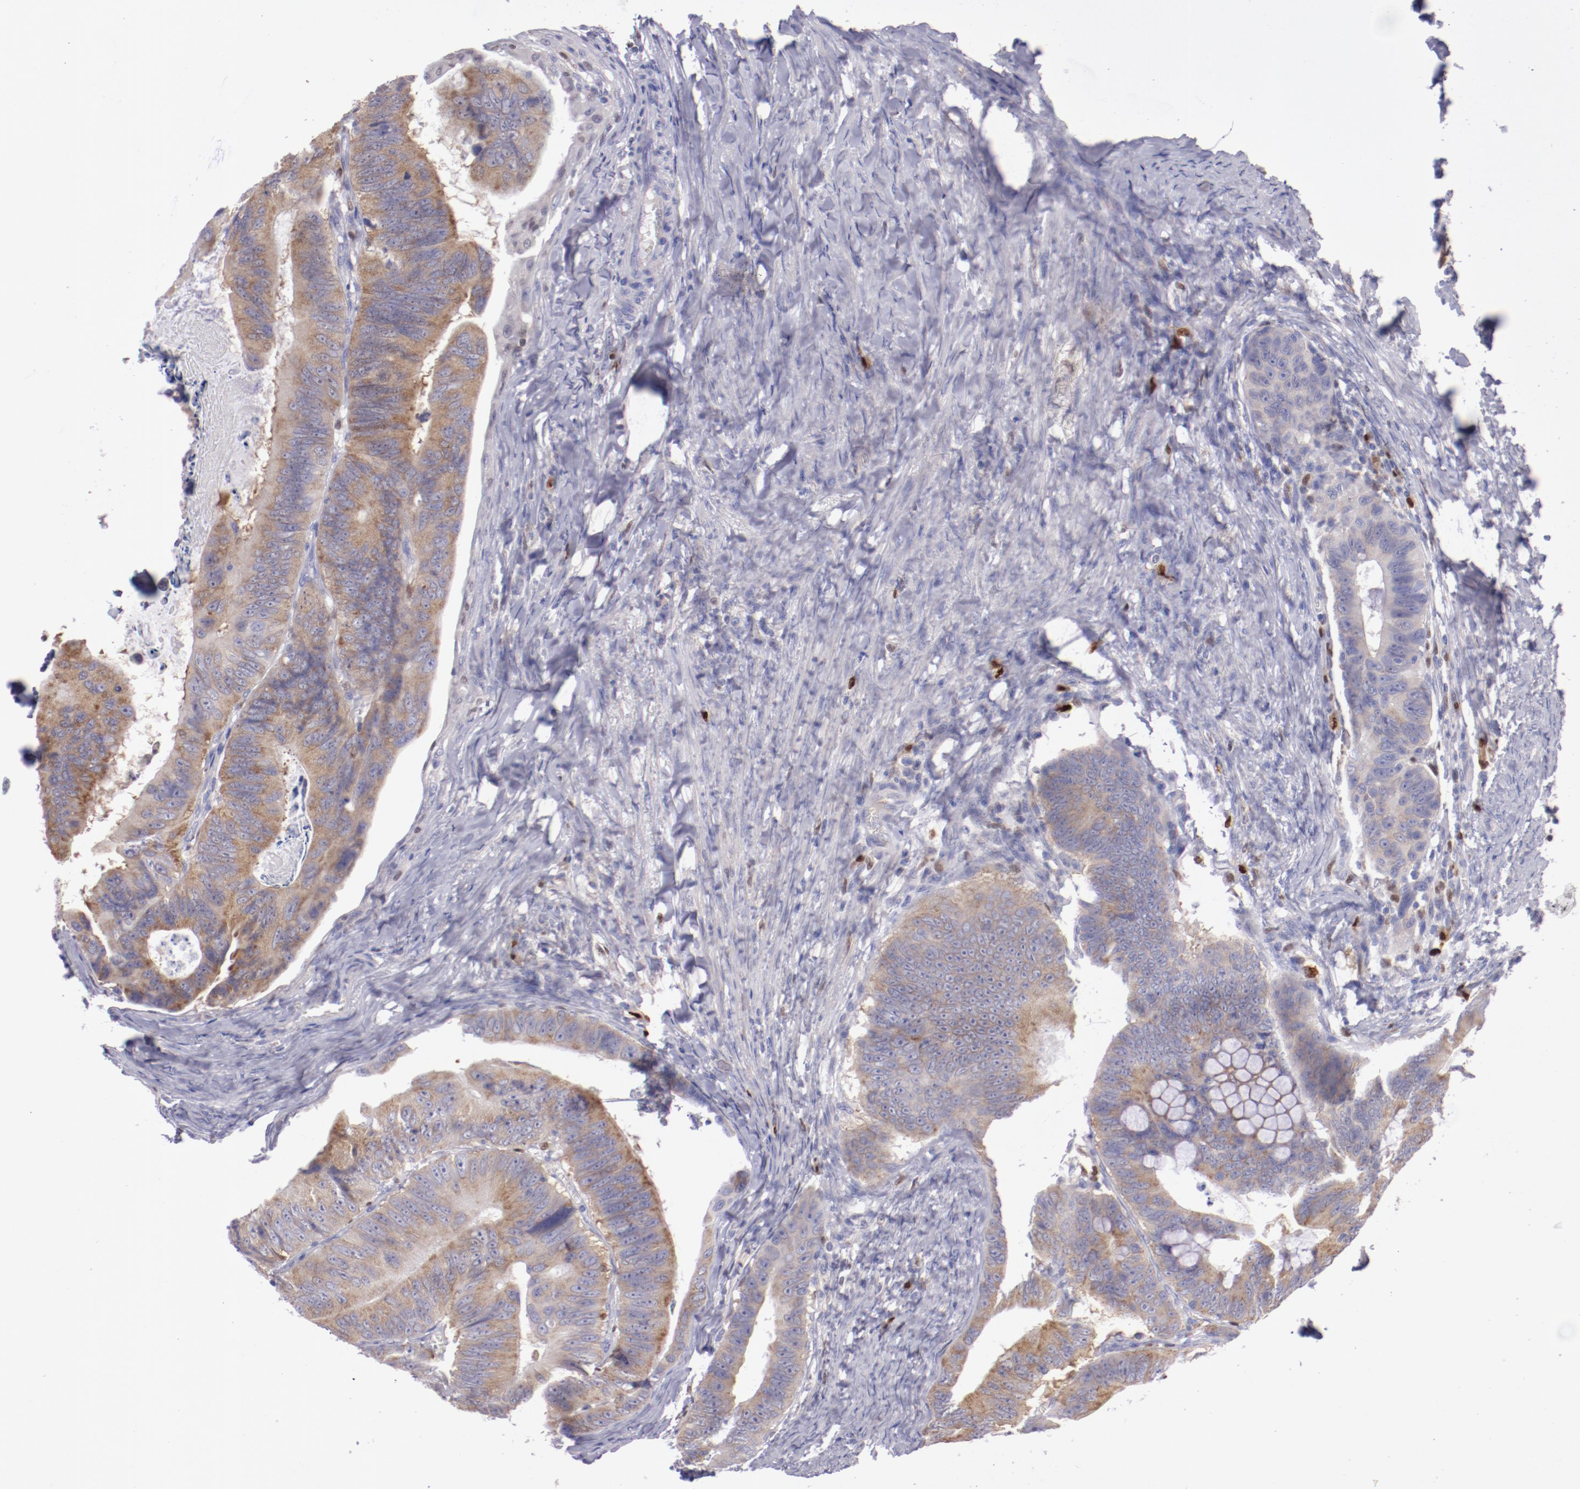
{"staining": {"intensity": "weak", "quantity": ">75%", "location": "cytoplasmic/membranous"}, "tissue": "colorectal cancer", "cell_type": "Tumor cells", "image_type": "cancer", "snomed": [{"axis": "morphology", "description": "Adenocarcinoma, NOS"}, {"axis": "topography", "description": "Colon"}], "caption": "A brown stain labels weak cytoplasmic/membranous expression of a protein in human colorectal adenocarcinoma tumor cells. (DAB (3,3'-diaminobenzidine) = brown stain, brightfield microscopy at high magnification).", "gene": "IRF8", "patient": {"sex": "female", "age": 55}}